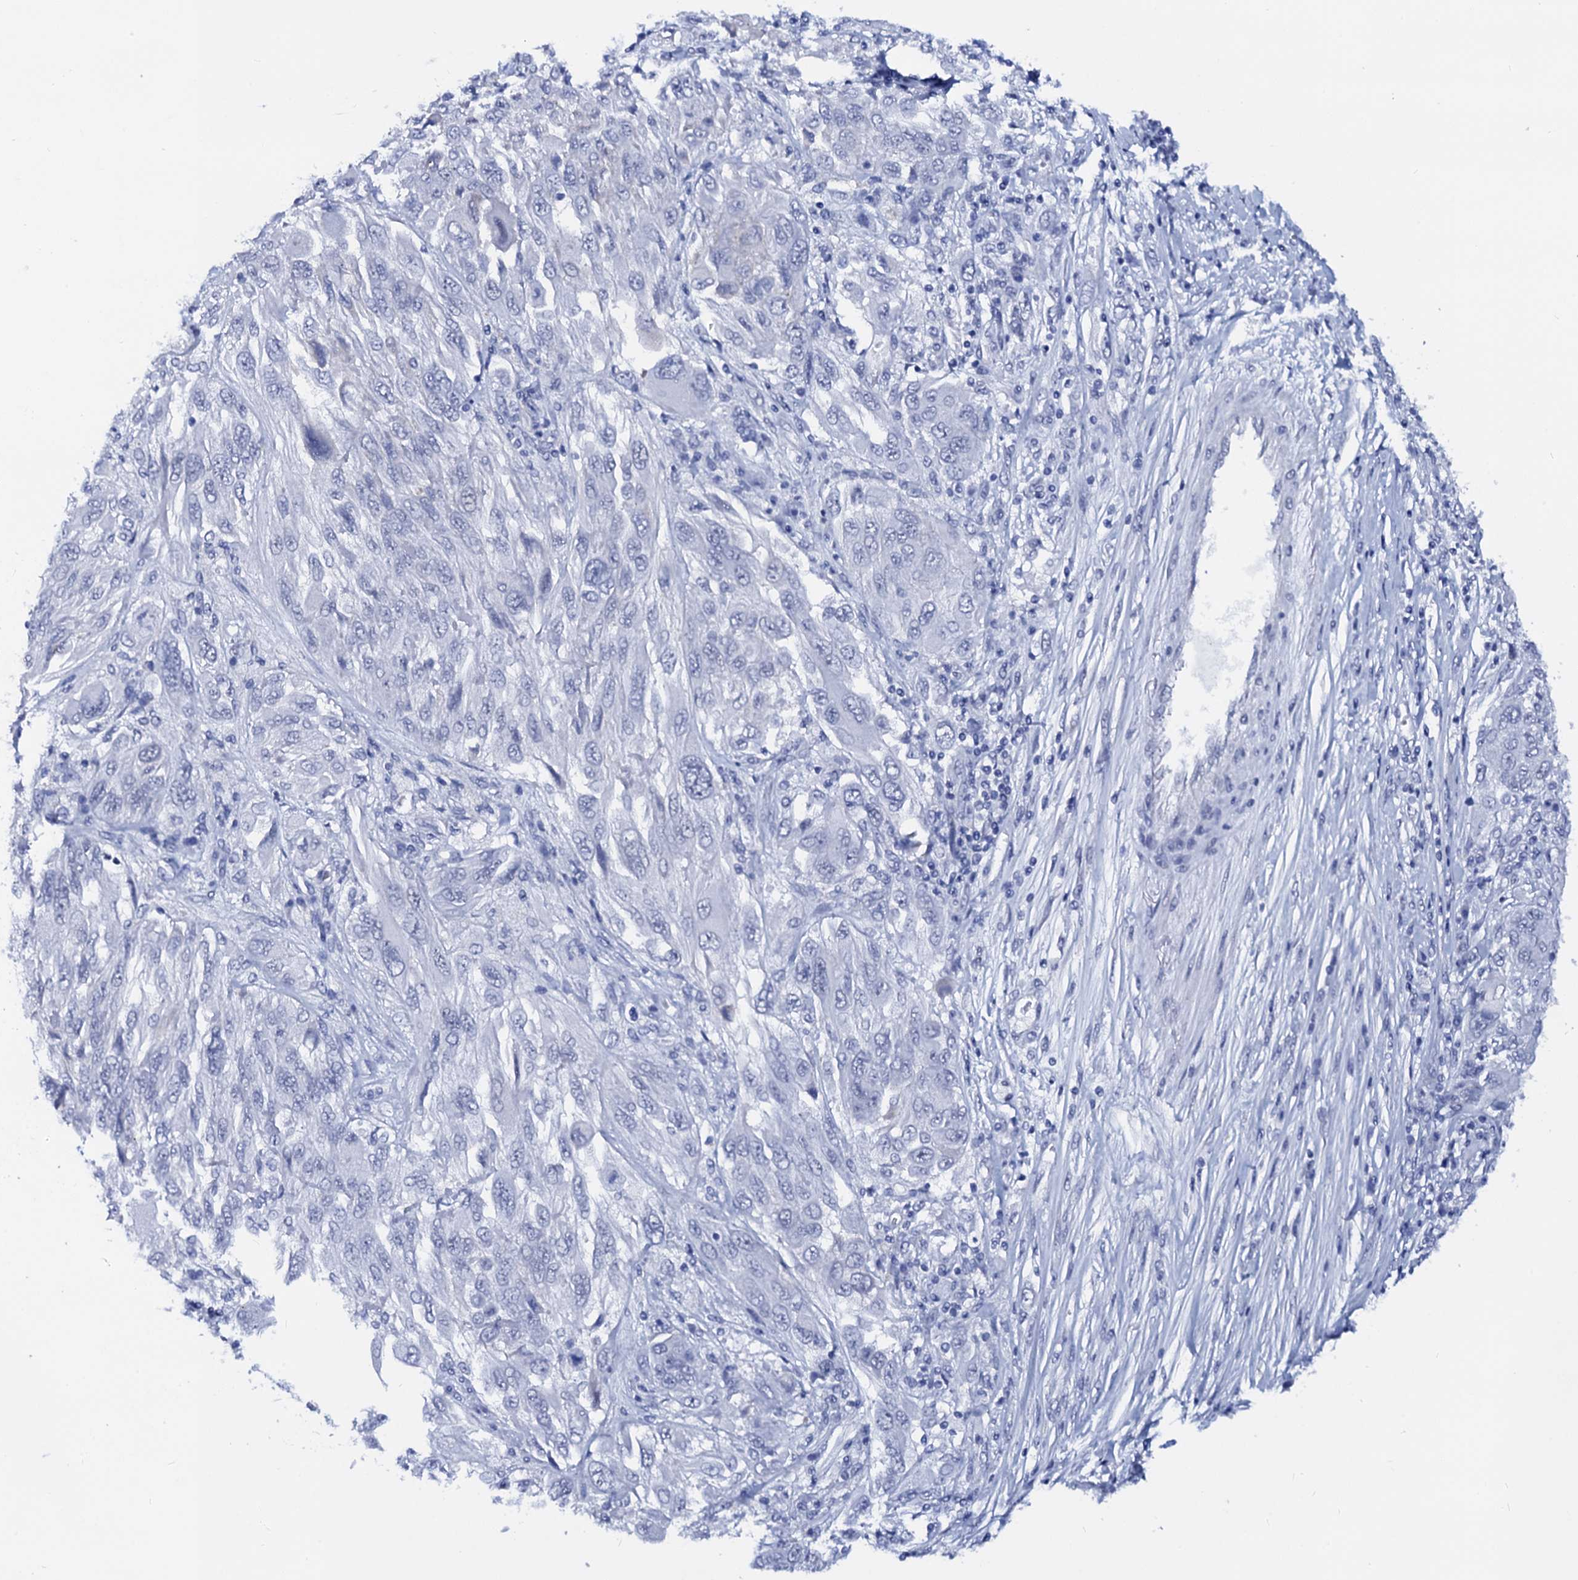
{"staining": {"intensity": "negative", "quantity": "none", "location": "none"}, "tissue": "melanoma", "cell_type": "Tumor cells", "image_type": "cancer", "snomed": [{"axis": "morphology", "description": "Malignant melanoma, NOS"}, {"axis": "topography", "description": "Skin"}], "caption": "Malignant melanoma was stained to show a protein in brown. There is no significant positivity in tumor cells.", "gene": "C16orf87", "patient": {"sex": "female", "age": 91}}